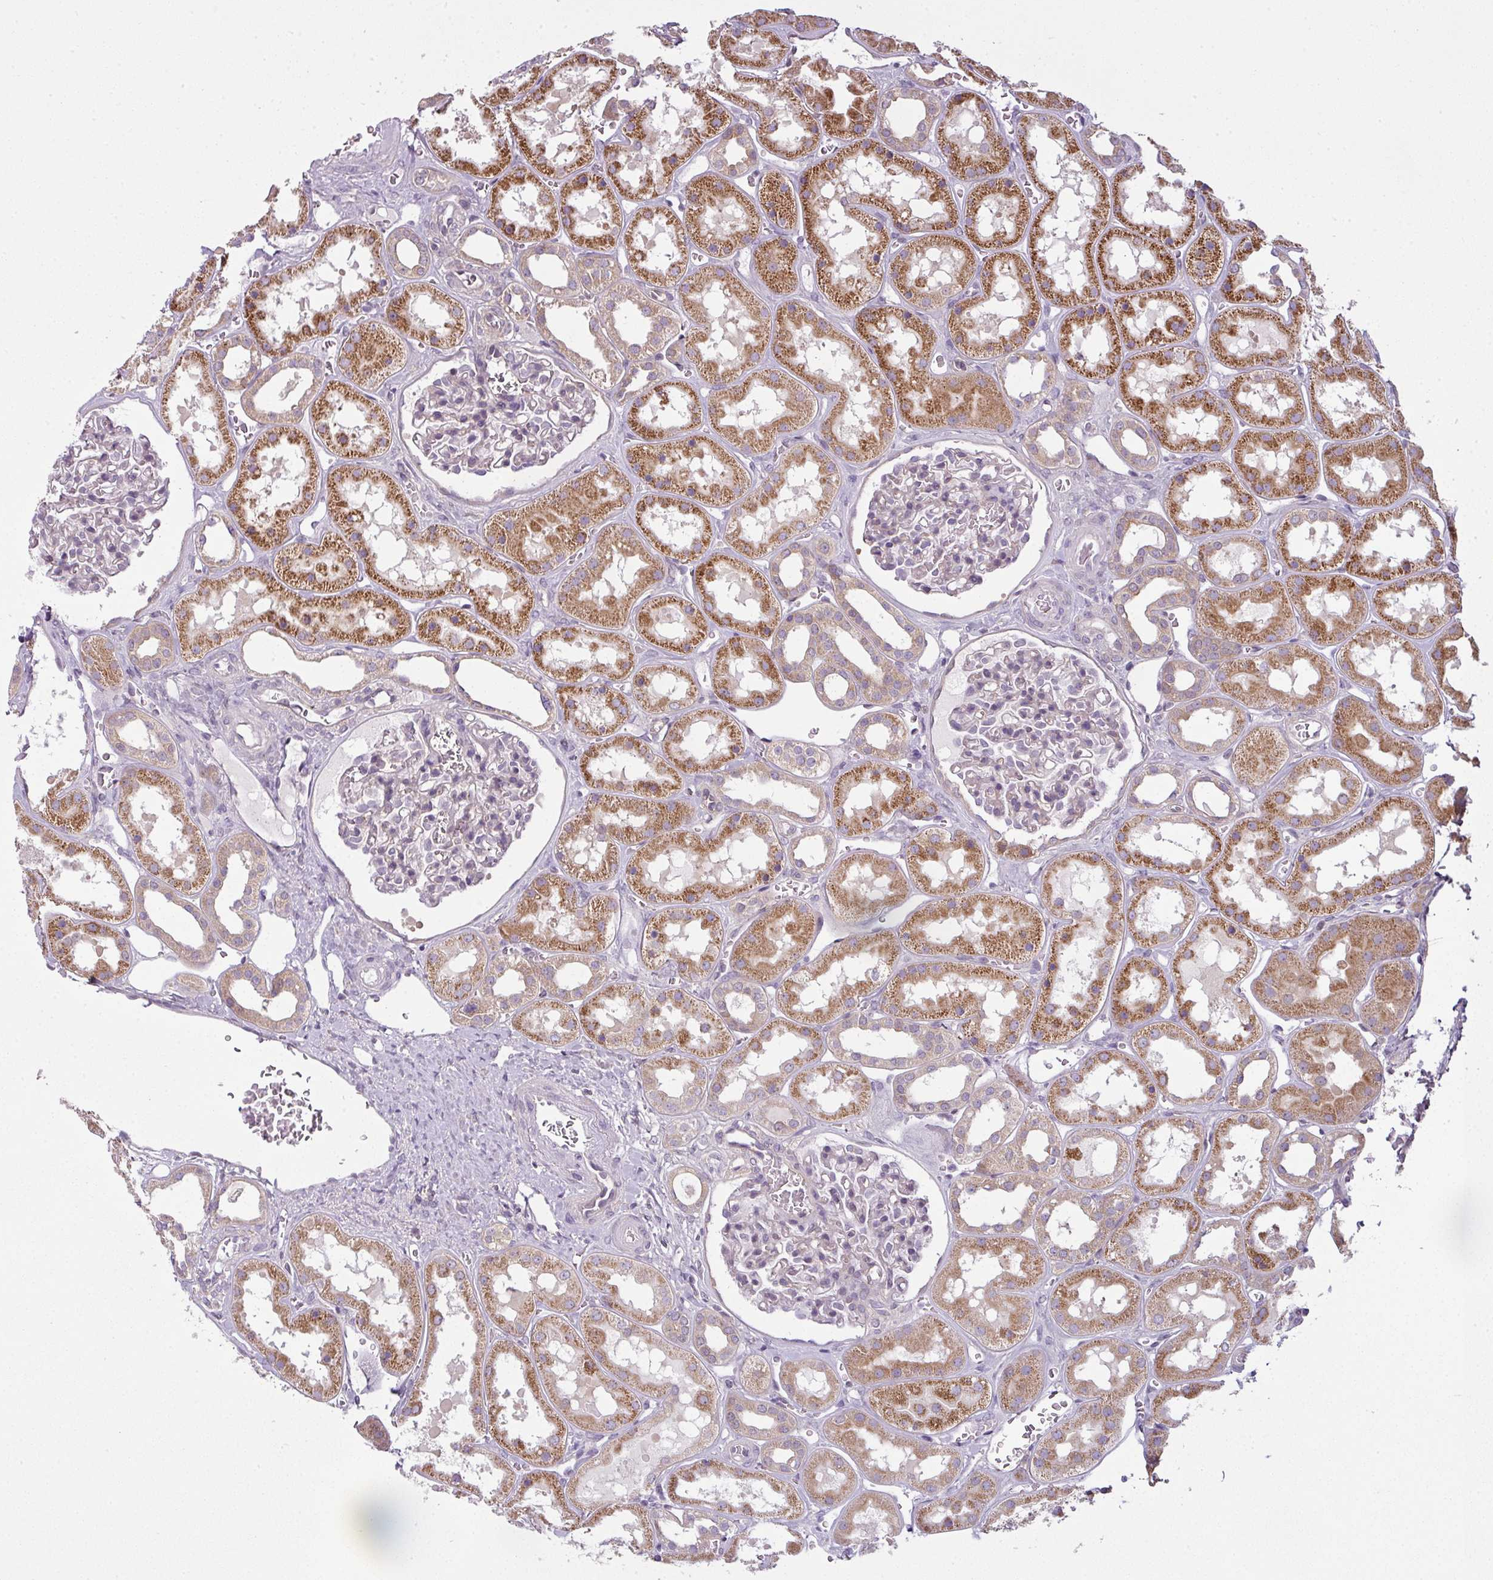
{"staining": {"intensity": "moderate", "quantity": "<25%", "location": "nuclear"}, "tissue": "kidney", "cell_type": "Cells in glomeruli", "image_type": "normal", "snomed": [{"axis": "morphology", "description": "Normal tissue, NOS"}, {"axis": "topography", "description": "Kidney"}], "caption": "Normal kidney was stained to show a protein in brown. There is low levels of moderate nuclear positivity in approximately <25% of cells in glomeruli.", "gene": "DERPC", "patient": {"sex": "female", "age": 41}}